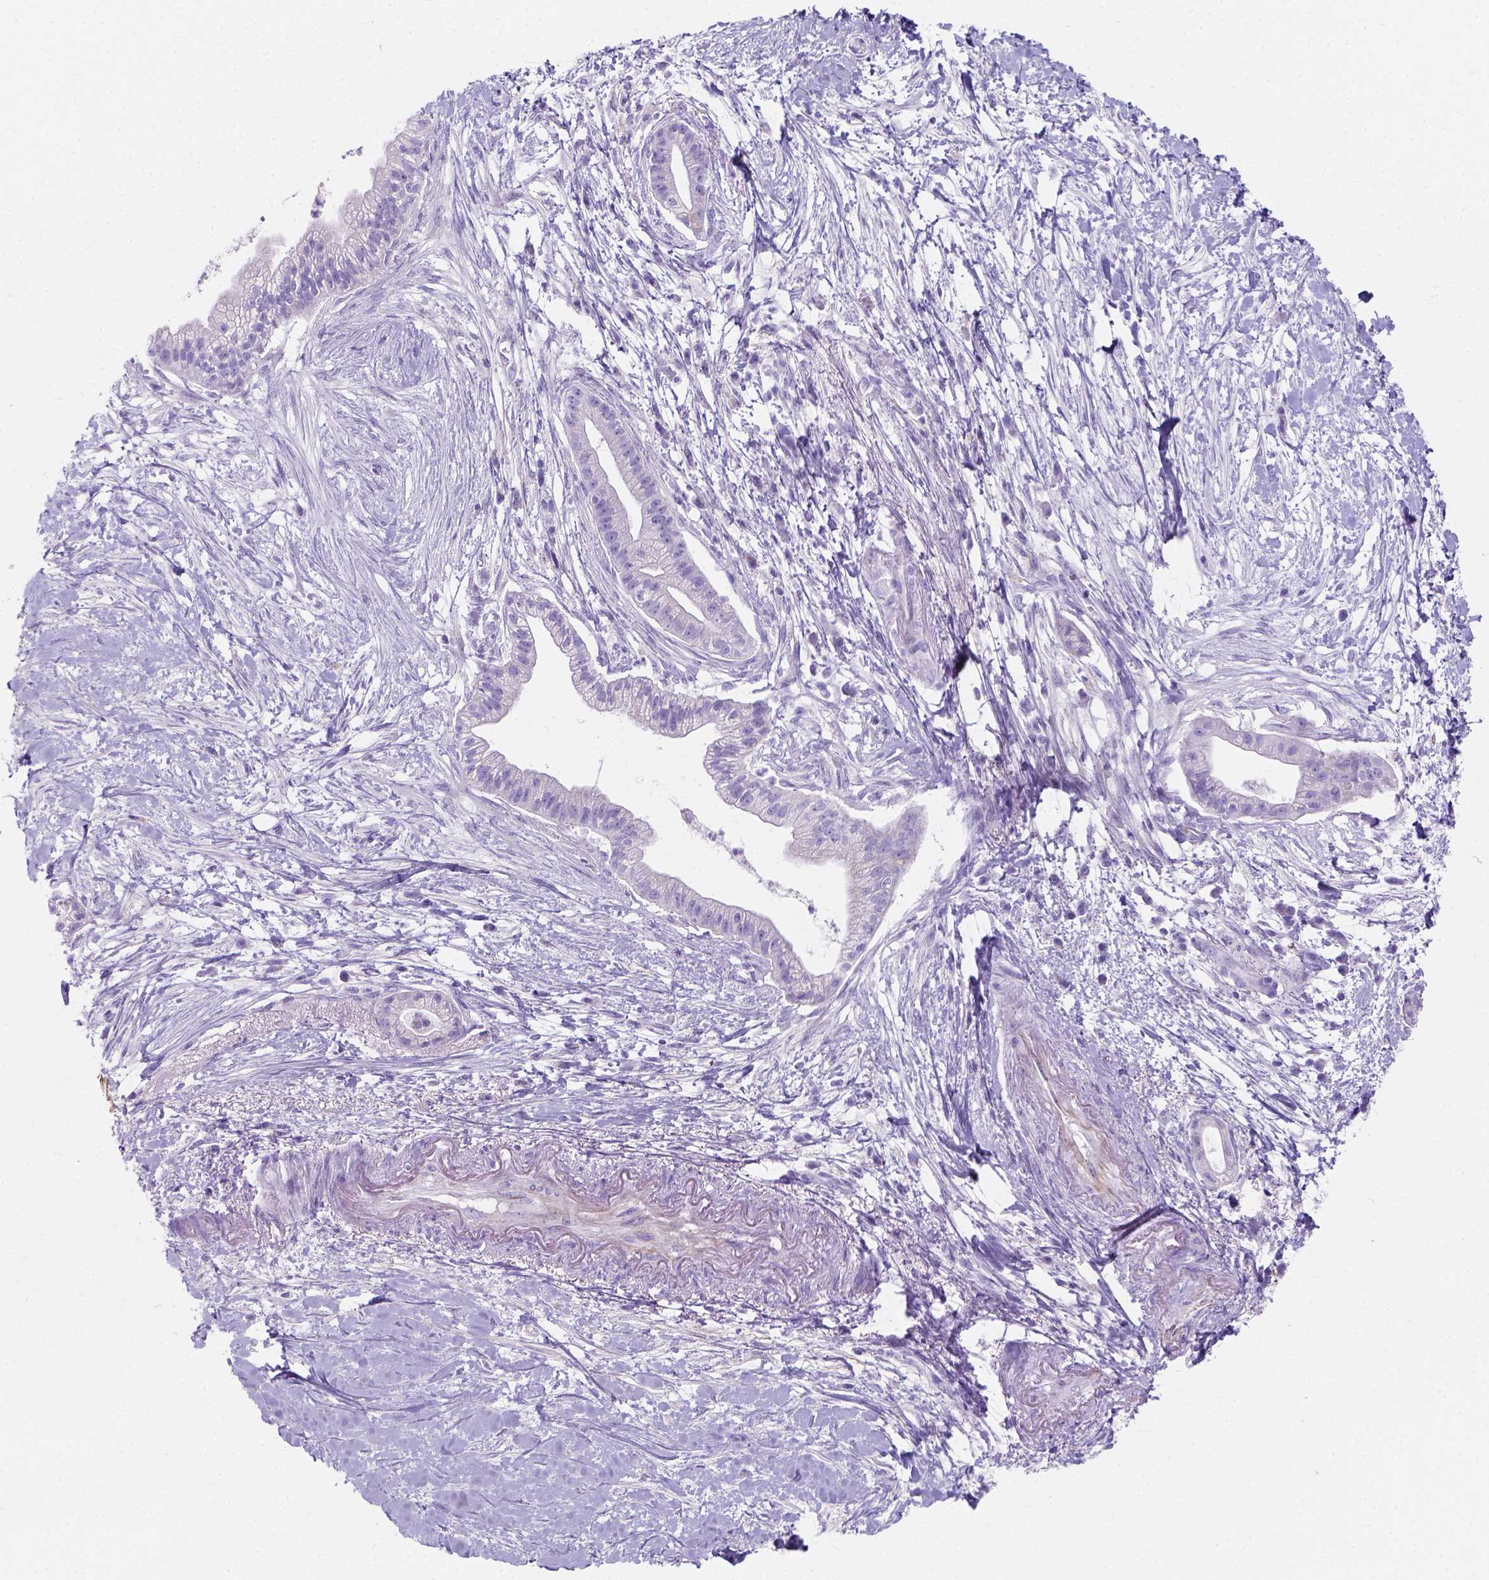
{"staining": {"intensity": "negative", "quantity": "none", "location": "none"}, "tissue": "pancreatic cancer", "cell_type": "Tumor cells", "image_type": "cancer", "snomed": [{"axis": "morphology", "description": "Normal tissue, NOS"}, {"axis": "morphology", "description": "Adenocarcinoma, NOS"}, {"axis": "topography", "description": "Lymph node"}, {"axis": "topography", "description": "Pancreas"}], "caption": "High power microscopy micrograph of an immunohistochemistry (IHC) micrograph of pancreatic cancer, revealing no significant staining in tumor cells.", "gene": "MYH15", "patient": {"sex": "female", "age": 58}}